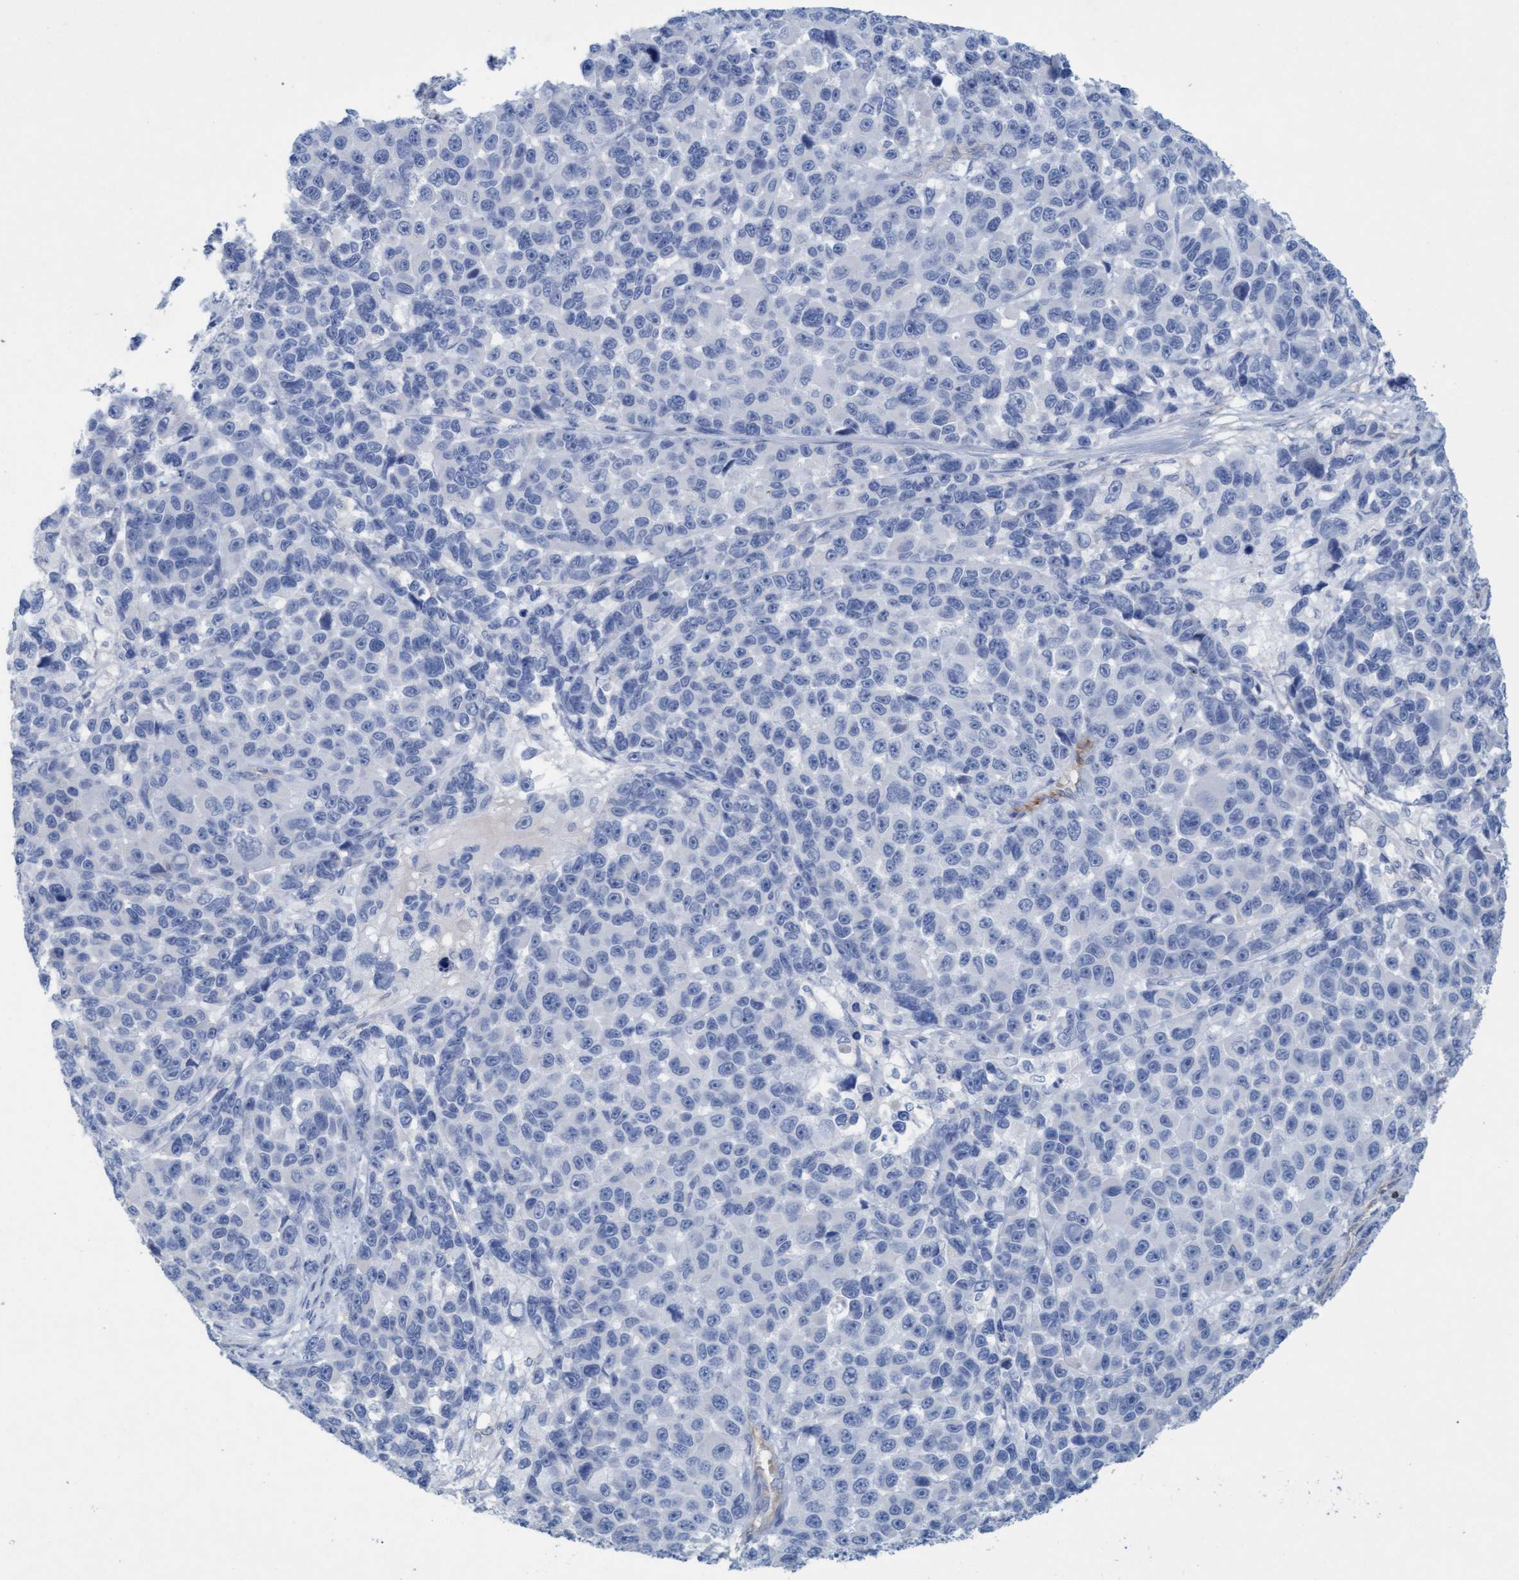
{"staining": {"intensity": "negative", "quantity": "none", "location": "none"}, "tissue": "melanoma", "cell_type": "Tumor cells", "image_type": "cancer", "snomed": [{"axis": "morphology", "description": "Malignant melanoma, NOS"}, {"axis": "topography", "description": "Skin"}], "caption": "Immunohistochemical staining of malignant melanoma displays no significant positivity in tumor cells.", "gene": "SIGIRR", "patient": {"sex": "male", "age": 53}}